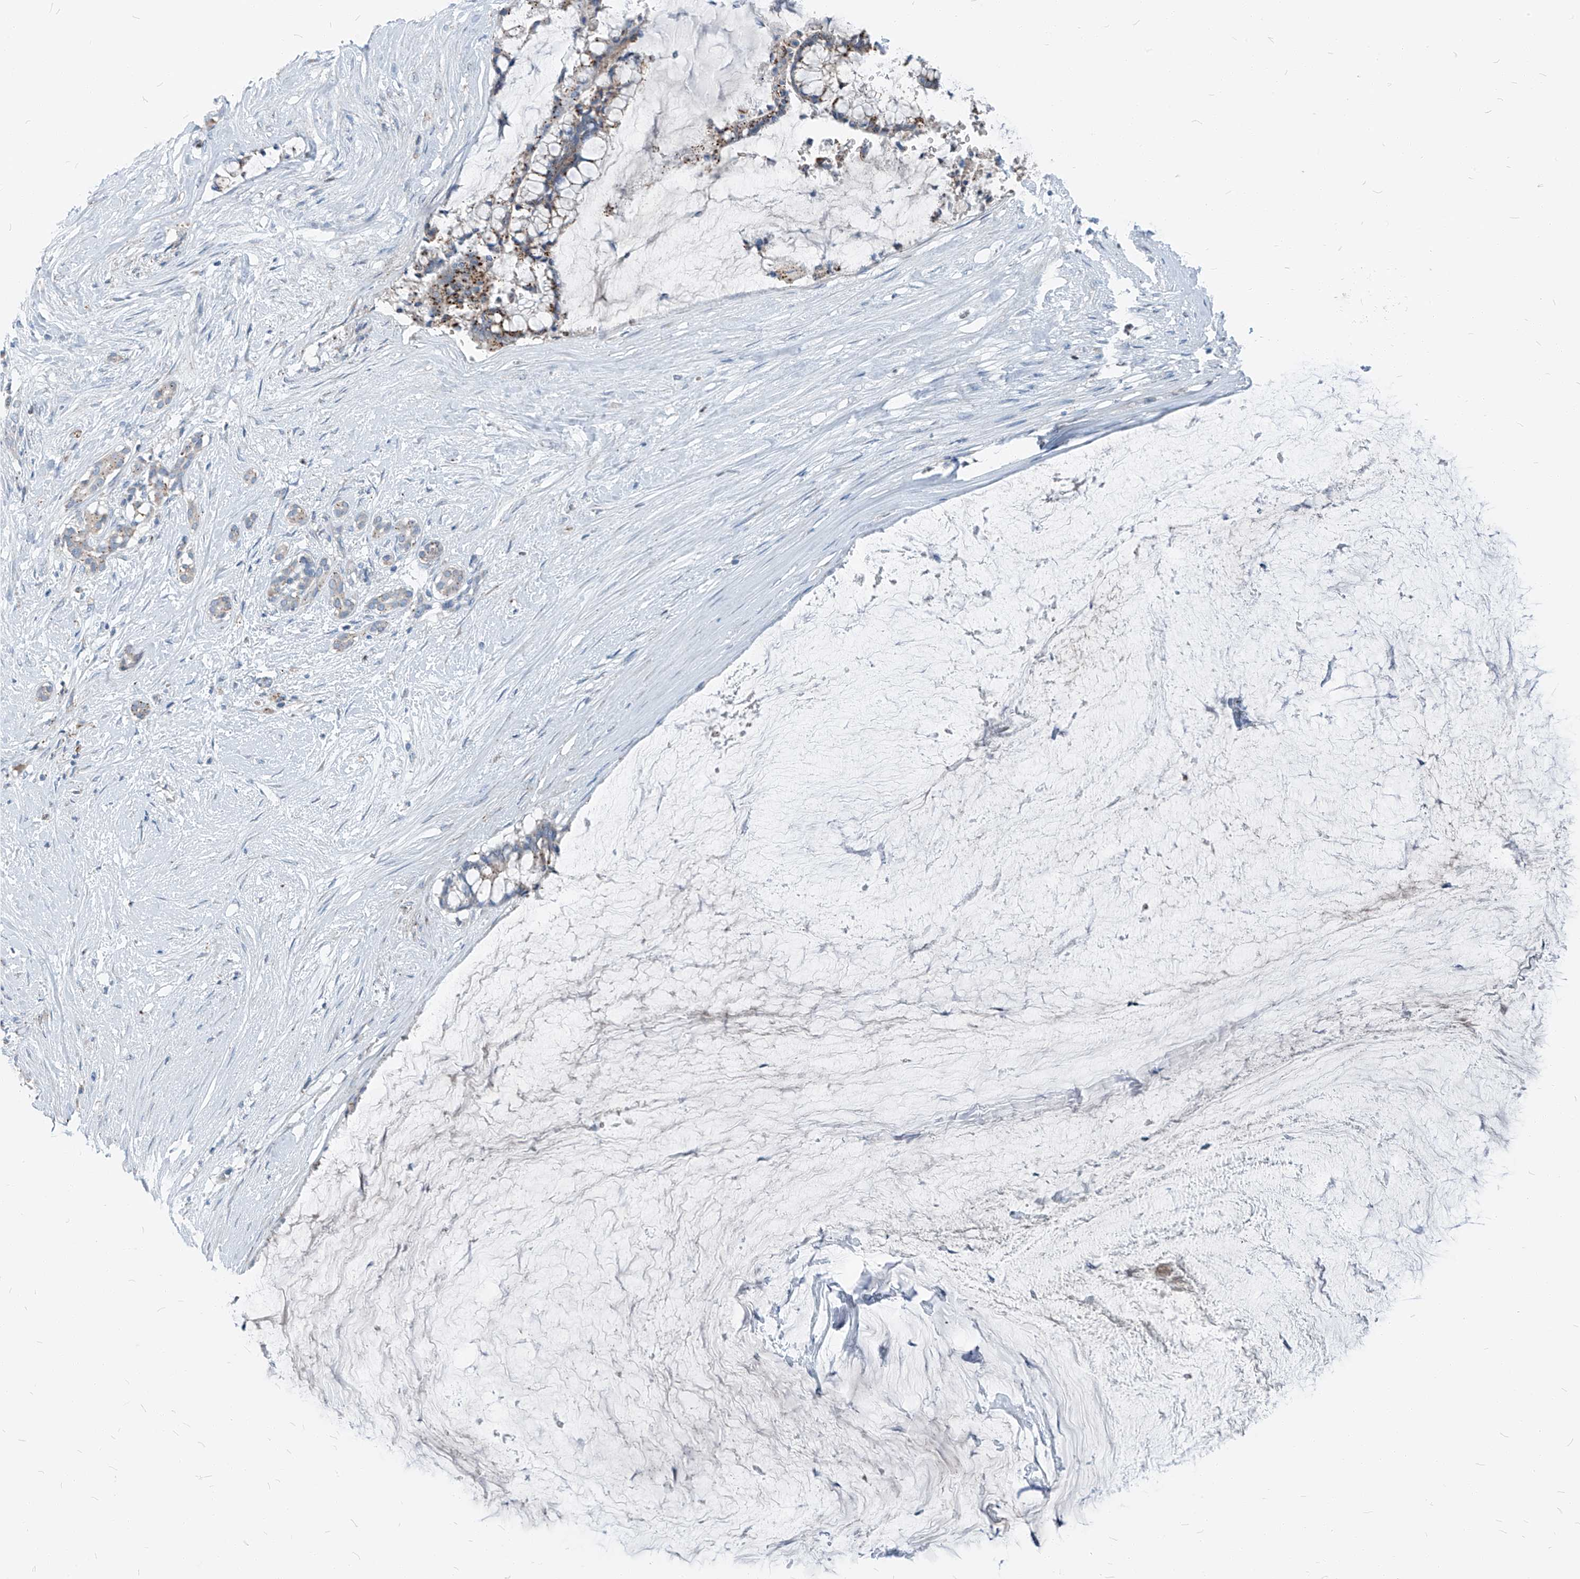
{"staining": {"intensity": "moderate", "quantity": "<25%", "location": "cytoplasmic/membranous"}, "tissue": "pancreatic cancer", "cell_type": "Tumor cells", "image_type": "cancer", "snomed": [{"axis": "morphology", "description": "Adenocarcinoma, NOS"}, {"axis": "topography", "description": "Pancreas"}], "caption": "Immunohistochemistry (IHC) staining of adenocarcinoma (pancreatic), which reveals low levels of moderate cytoplasmic/membranous staining in about <25% of tumor cells indicating moderate cytoplasmic/membranous protein positivity. The staining was performed using DAB (brown) for protein detection and nuclei were counterstained in hematoxylin (blue).", "gene": "CHMP2B", "patient": {"sex": "male", "age": 41}}